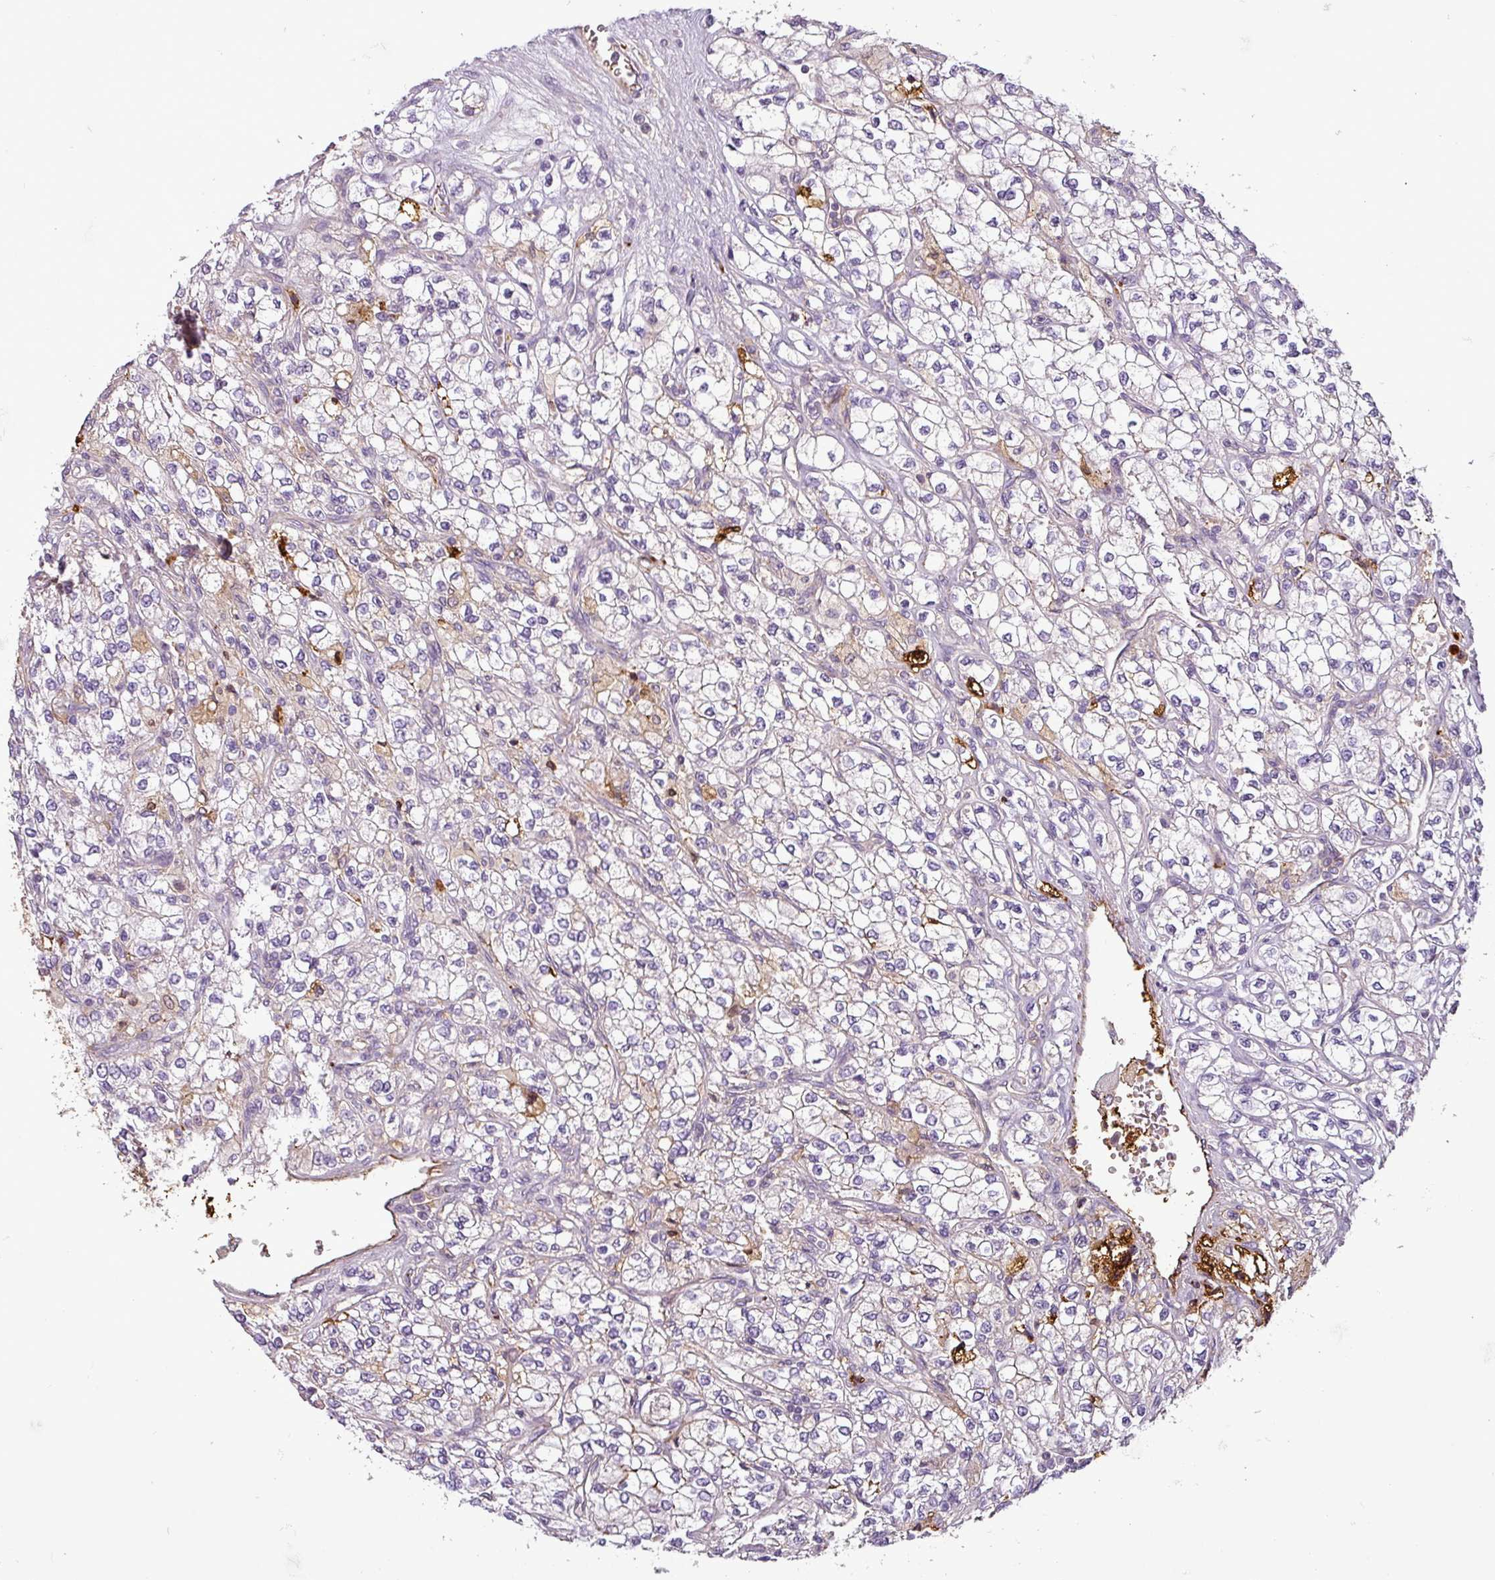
{"staining": {"intensity": "weak", "quantity": "<25%", "location": "cytoplasmic/membranous"}, "tissue": "renal cancer", "cell_type": "Tumor cells", "image_type": "cancer", "snomed": [{"axis": "morphology", "description": "Adenocarcinoma, NOS"}, {"axis": "topography", "description": "Kidney"}], "caption": "High power microscopy histopathology image of an immunohistochemistry (IHC) histopathology image of renal adenocarcinoma, revealing no significant staining in tumor cells.", "gene": "APOC1", "patient": {"sex": "male", "age": 80}}